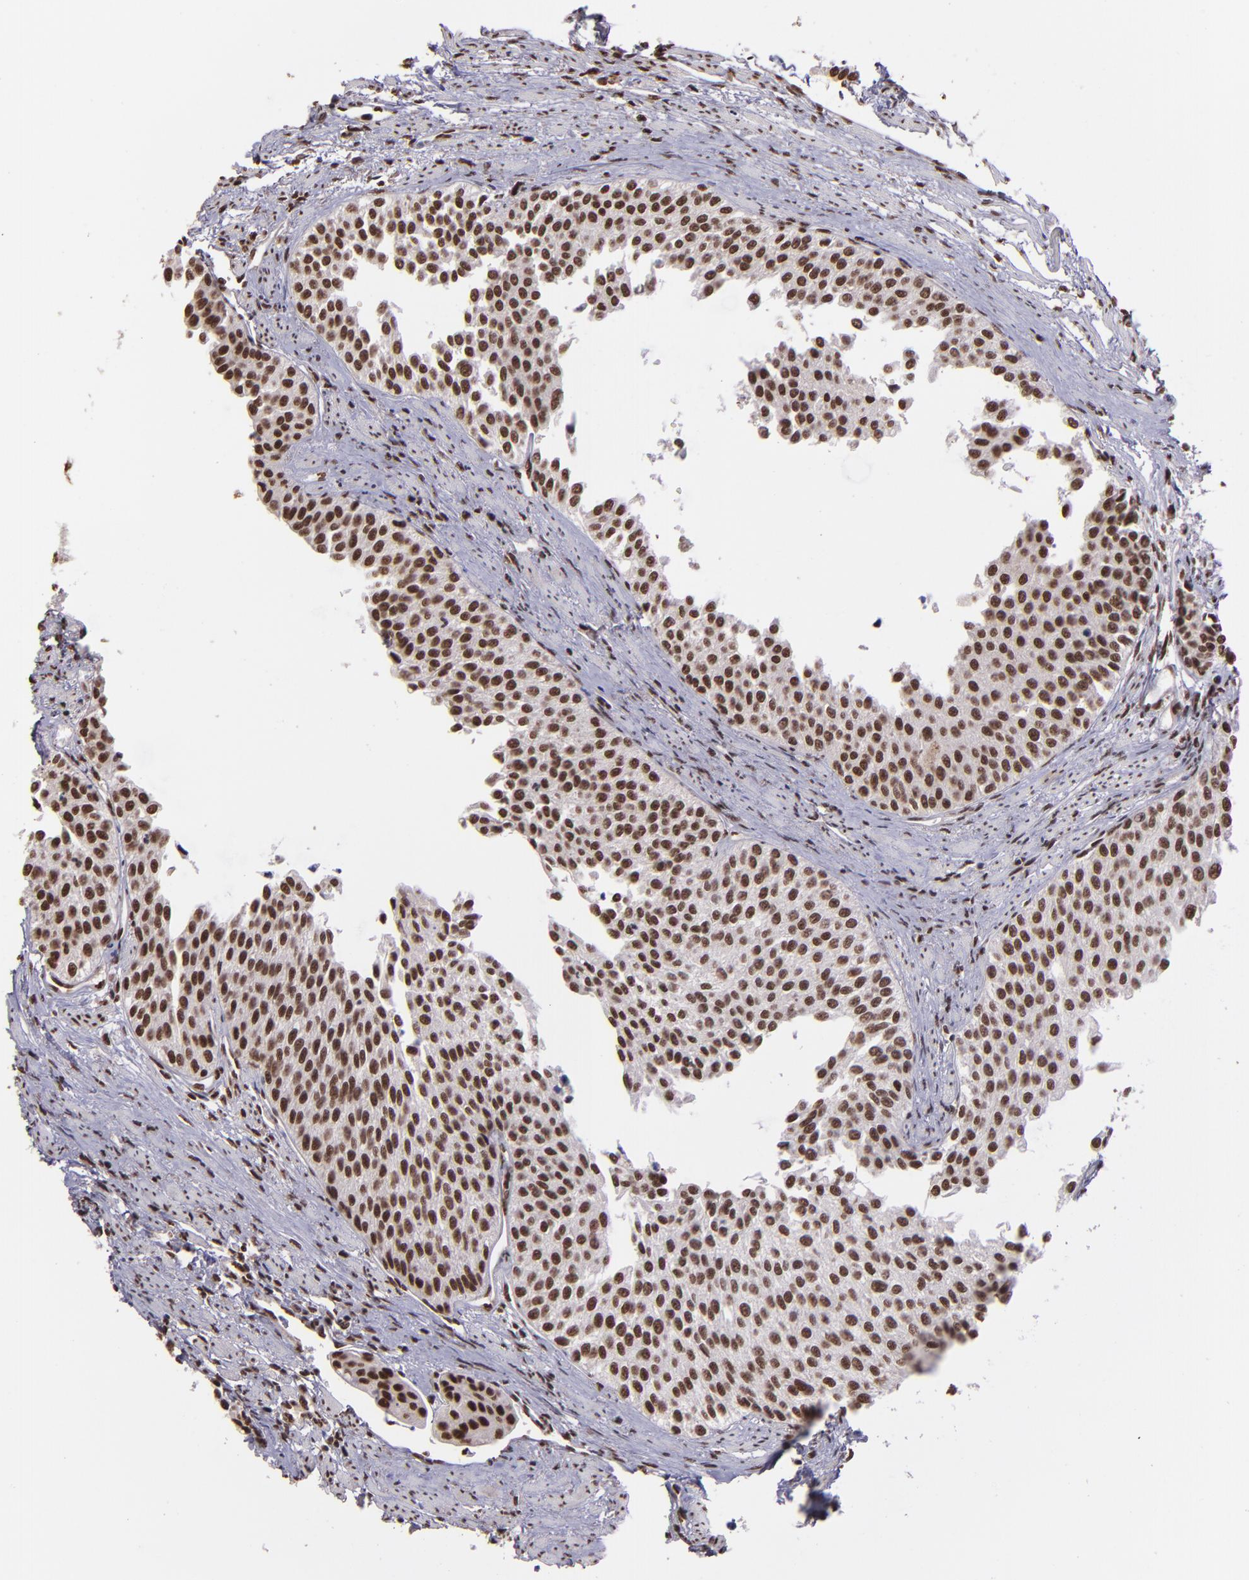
{"staining": {"intensity": "strong", "quantity": ">75%", "location": "nuclear"}, "tissue": "urothelial cancer", "cell_type": "Tumor cells", "image_type": "cancer", "snomed": [{"axis": "morphology", "description": "Urothelial carcinoma, Low grade"}, {"axis": "topography", "description": "Urinary bladder"}], "caption": "Approximately >75% of tumor cells in urothelial cancer demonstrate strong nuclear protein expression as visualized by brown immunohistochemical staining.", "gene": "PQBP1", "patient": {"sex": "female", "age": 73}}